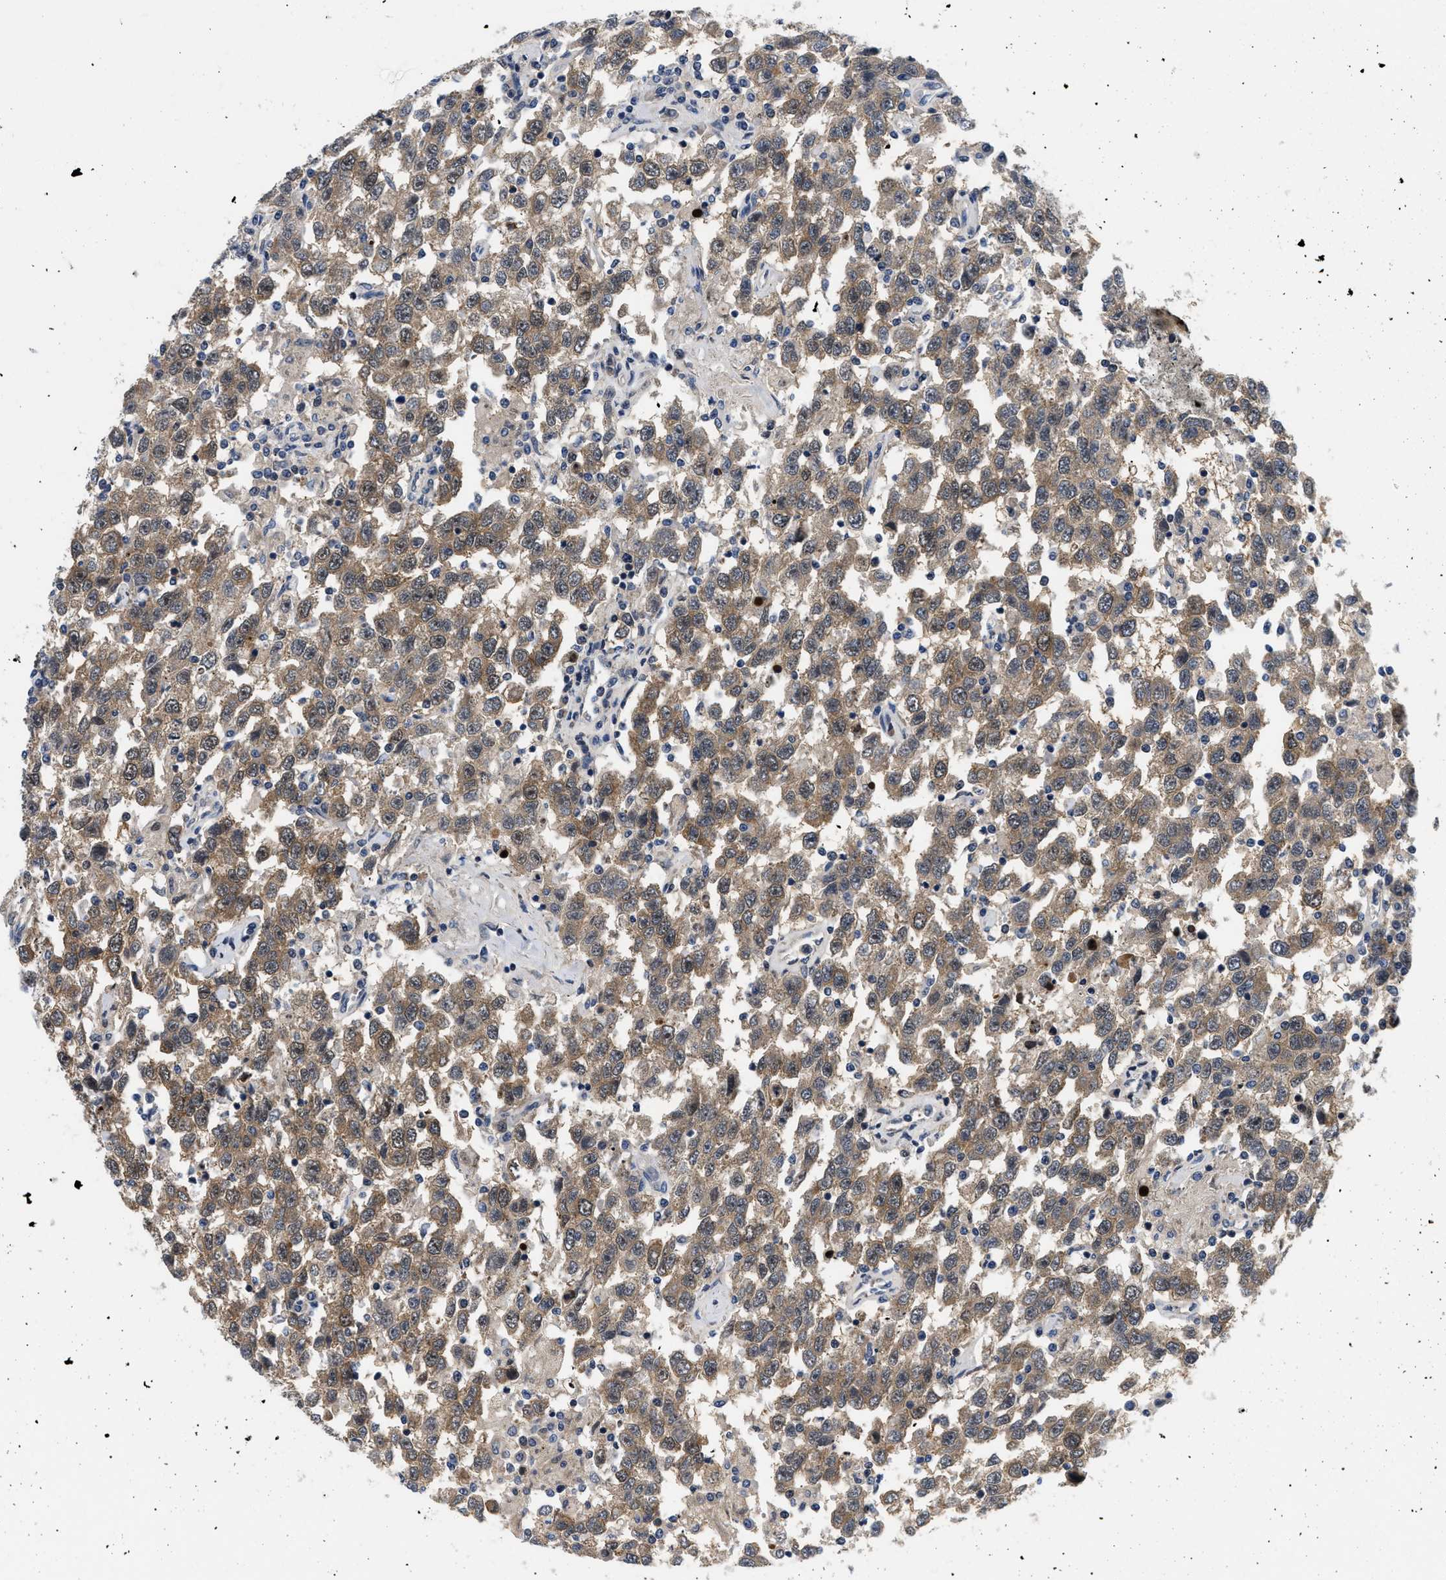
{"staining": {"intensity": "moderate", "quantity": ">75%", "location": "cytoplasmic/membranous"}, "tissue": "testis cancer", "cell_type": "Tumor cells", "image_type": "cancer", "snomed": [{"axis": "morphology", "description": "Seminoma, NOS"}, {"axis": "topography", "description": "Testis"}], "caption": "IHC micrograph of neoplastic tissue: human testis cancer (seminoma) stained using immunohistochemistry shows medium levels of moderate protein expression localized specifically in the cytoplasmic/membranous of tumor cells, appearing as a cytoplasmic/membranous brown color.", "gene": "PITHD1", "patient": {"sex": "male", "age": 41}}